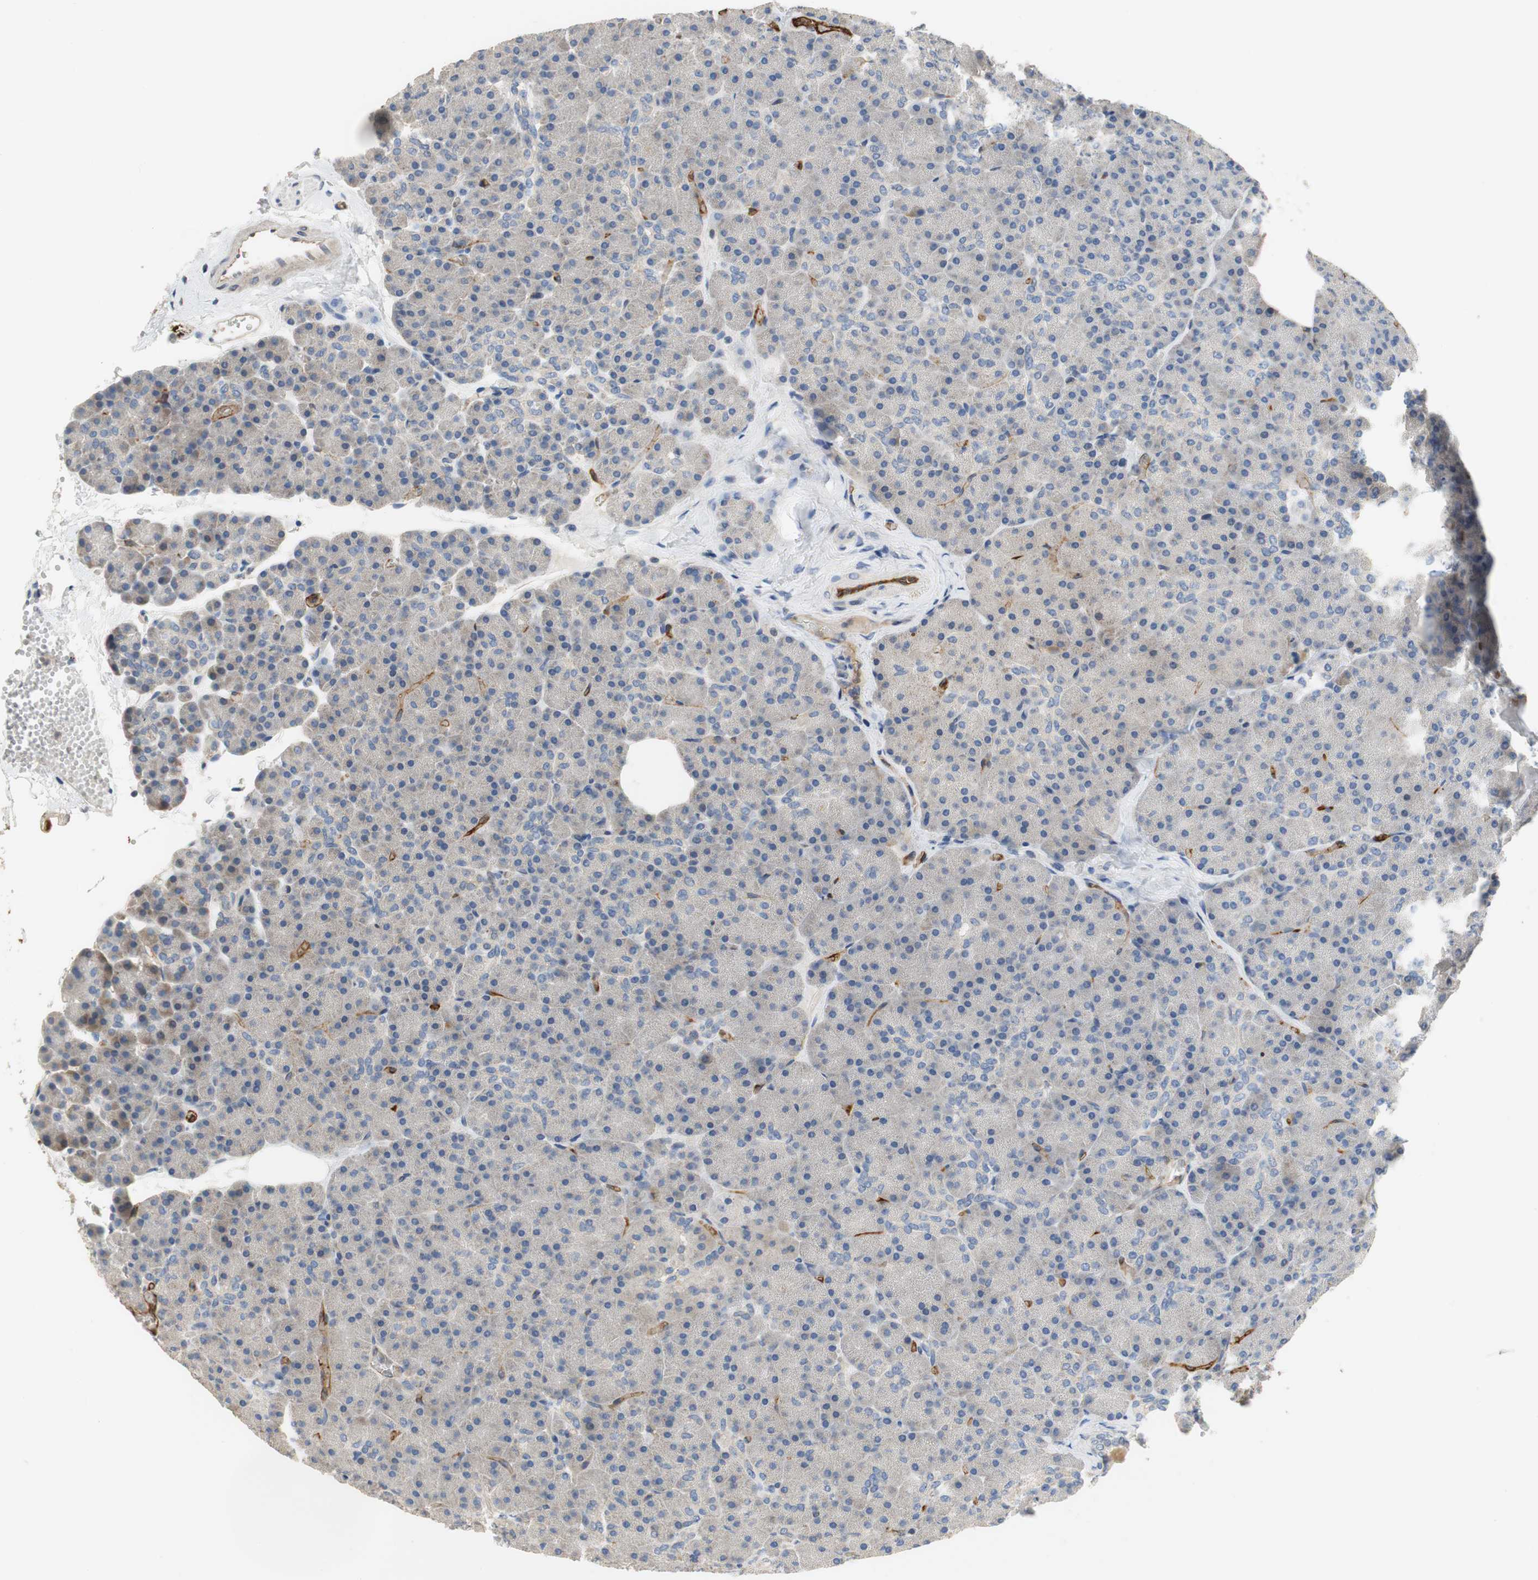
{"staining": {"intensity": "weak", "quantity": "25%-75%", "location": "cytoplasmic/membranous"}, "tissue": "pancreas", "cell_type": "Exocrine glandular cells", "image_type": "normal", "snomed": [{"axis": "morphology", "description": "Normal tissue, NOS"}, {"axis": "topography", "description": "Pancreas"}], "caption": "Human pancreas stained with a brown dye displays weak cytoplasmic/membranous positive staining in about 25%-75% of exocrine glandular cells.", "gene": "ALPL", "patient": {"sex": "female", "age": 35}}